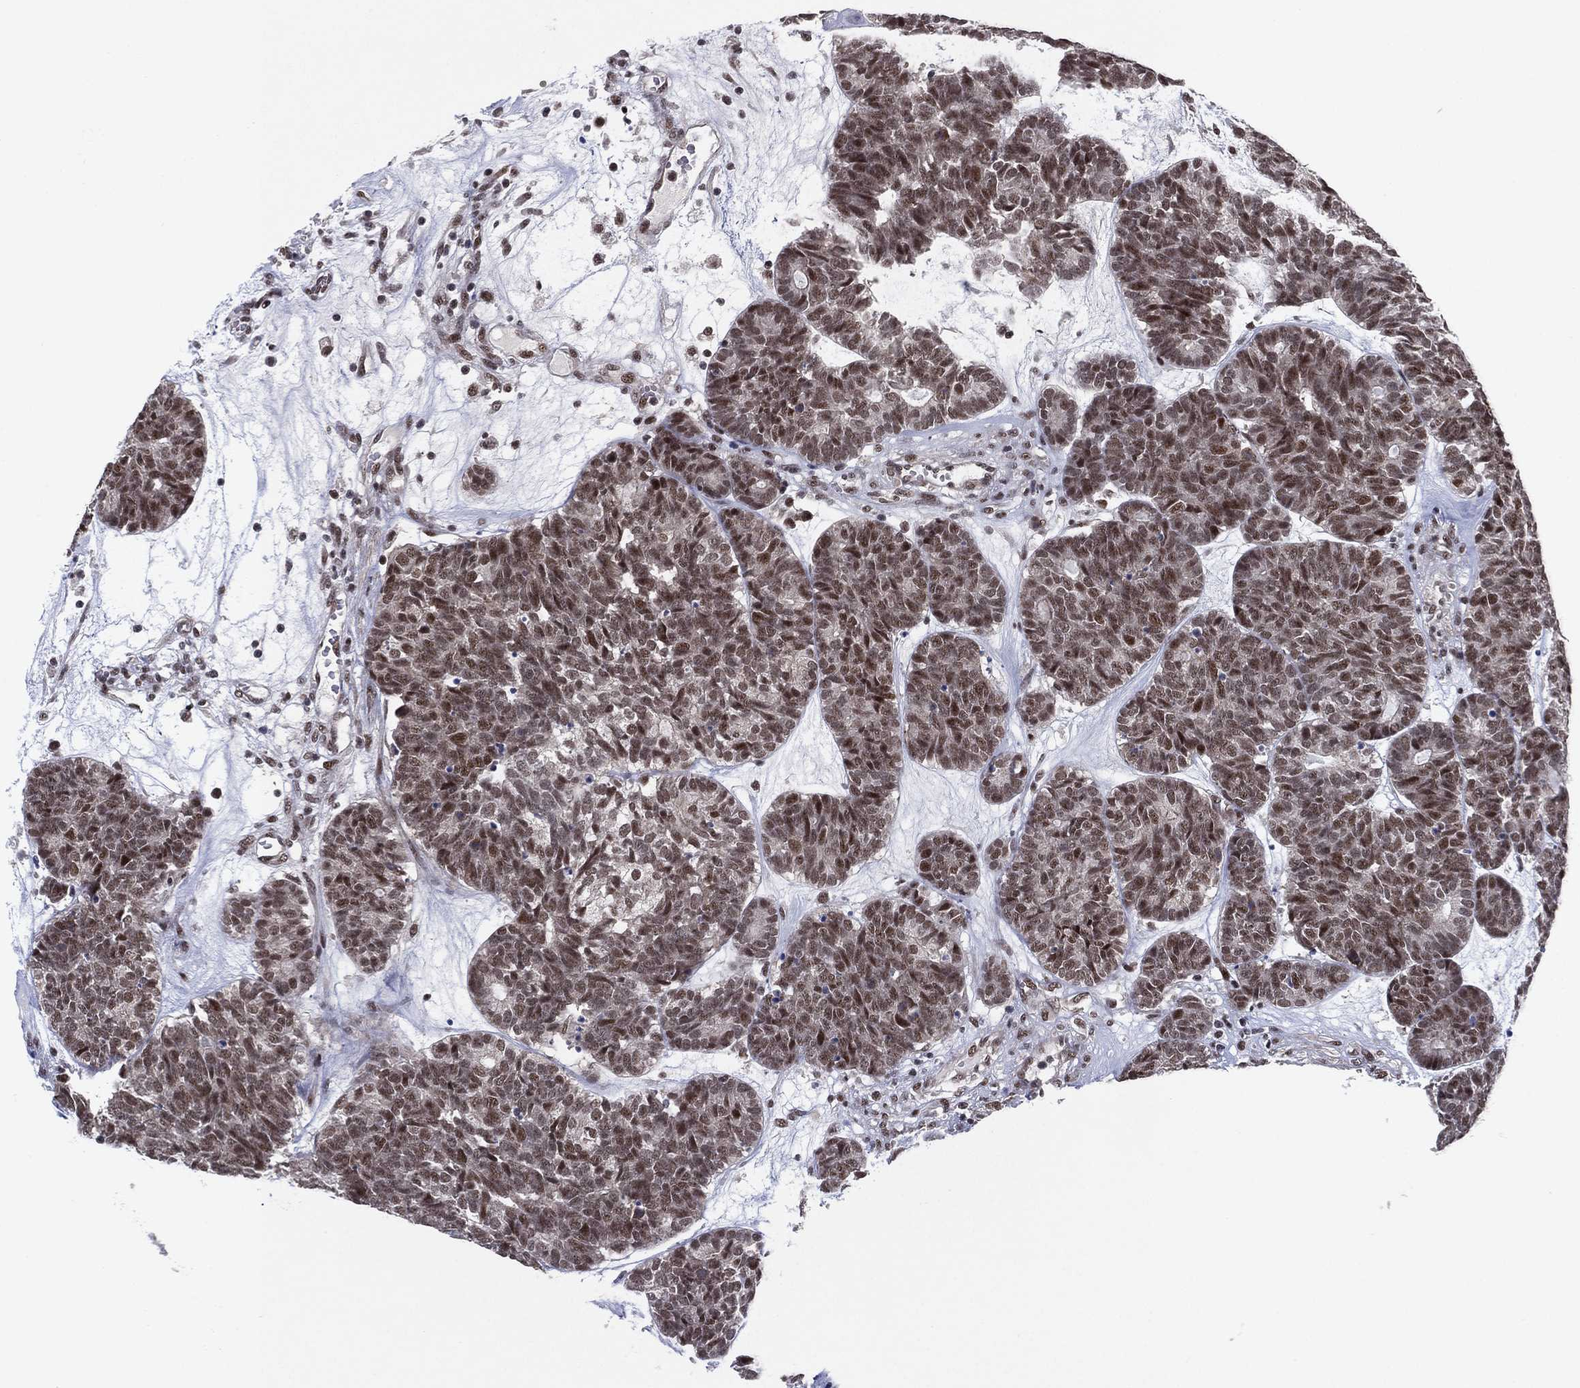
{"staining": {"intensity": "moderate", "quantity": ">75%", "location": "nuclear"}, "tissue": "head and neck cancer", "cell_type": "Tumor cells", "image_type": "cancer", "snomed": [{"axis": "morphology", "description": "Adenocarcinoma, NOS"}, {"axis": "topography", "description": "Head-Neck"}], "caption": "Moderate nuclear positivity is seen in about >75% of tumor cells in head and neck cancer (adenocarcinoma). (DAB IHC with brightfield microscopy, high magnification).", "gene": "DGCR8", "patient": {"sex": "female", "age": 81}}